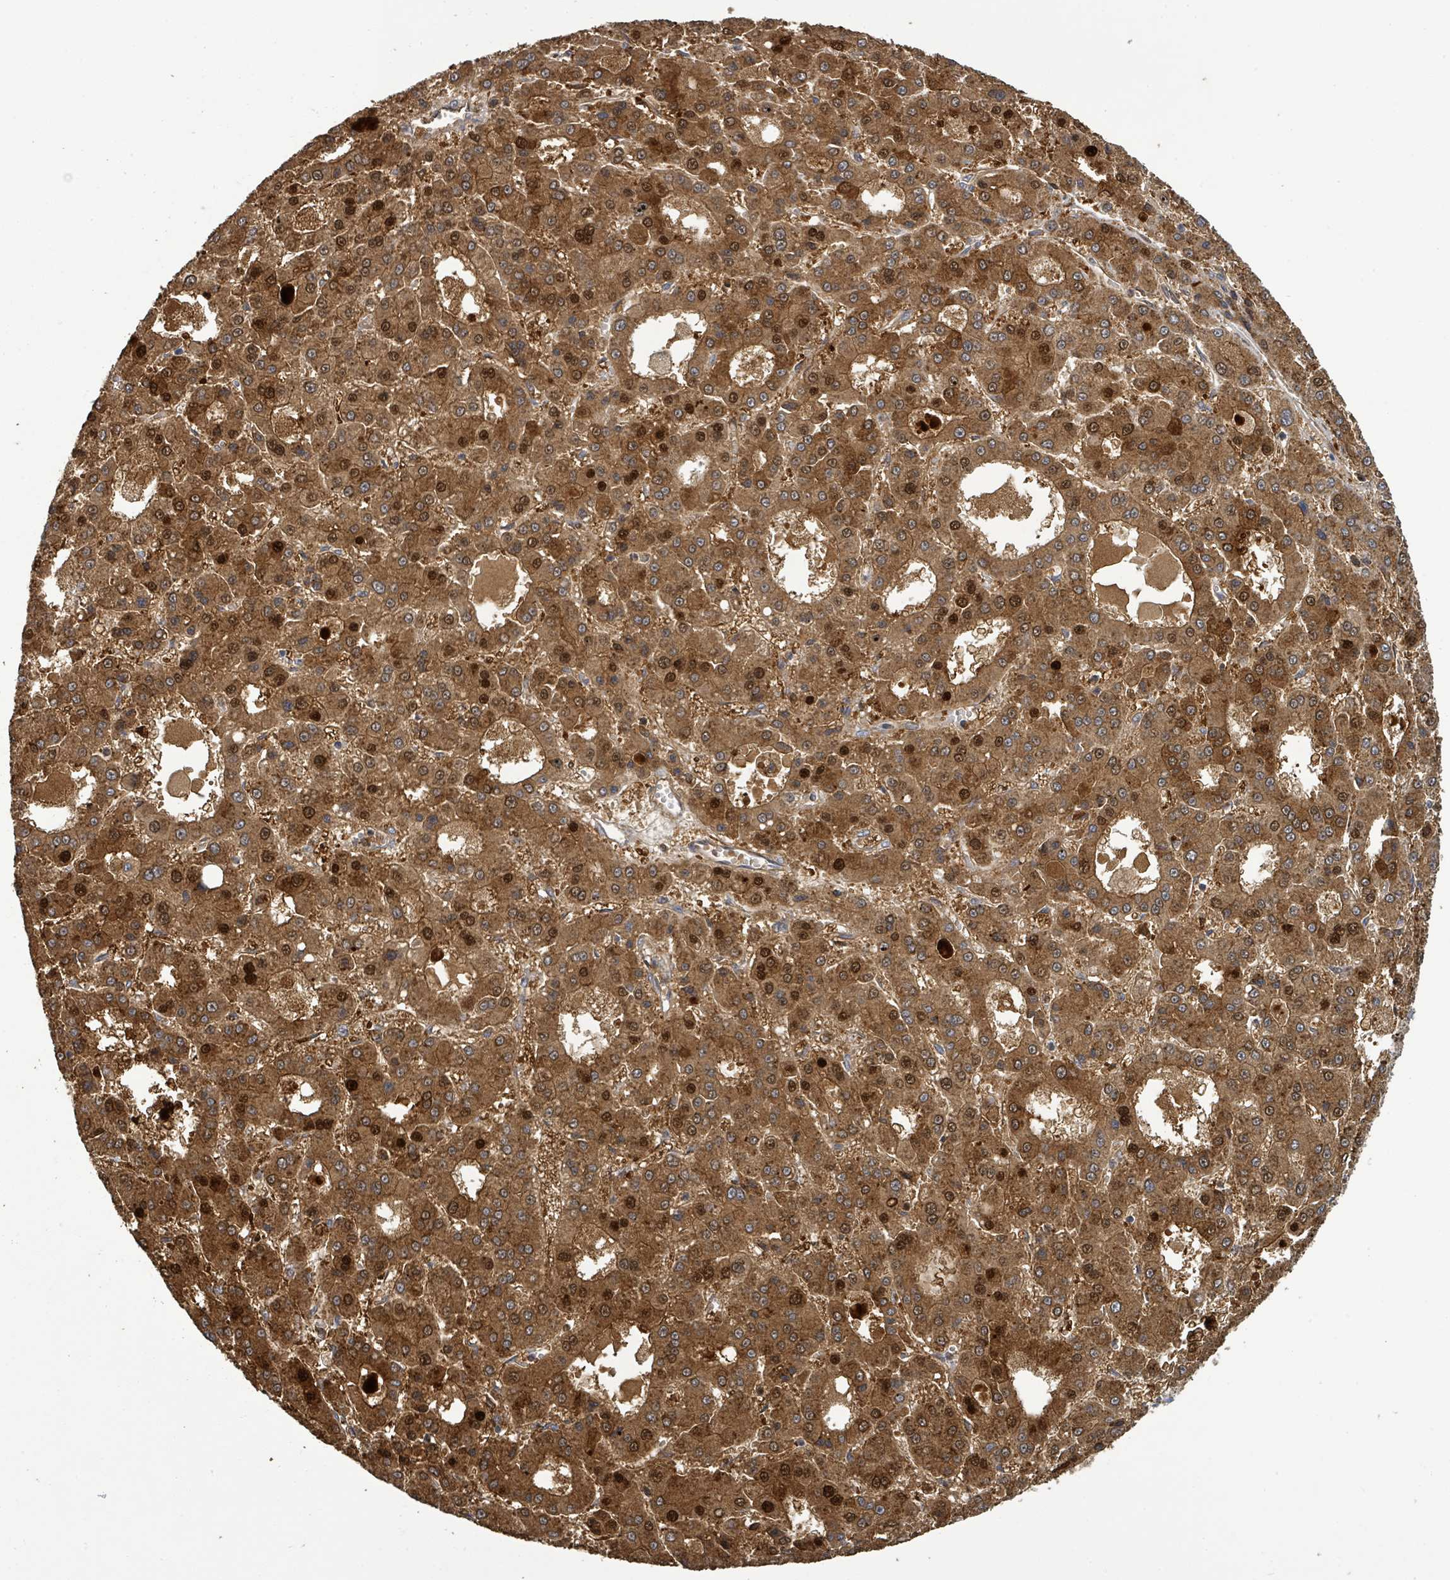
{"staining": {"intensity": "strong", "quantity": ">75%", "location": "cytoplasmic/membranous,nuclear"}, "tissue": "liver cancer", "cell_type": "Tumor cells", "image_type": "cancer", "snomed": [{"axis": "morphology", "description": "Carcinoma, Hepatocellular, NOS"}, {"axis": "topography", "description": "Liver"}], "caption": "There is high levels of strong cytoplasmic/membranous and nuclear expression in tumor cells of hepatocellular carcinoma (liver), as demonstrated by immunohistochemical staining (brown color).", "gene": "STARD4", "patient": {"sex": "male", "age": 70}}